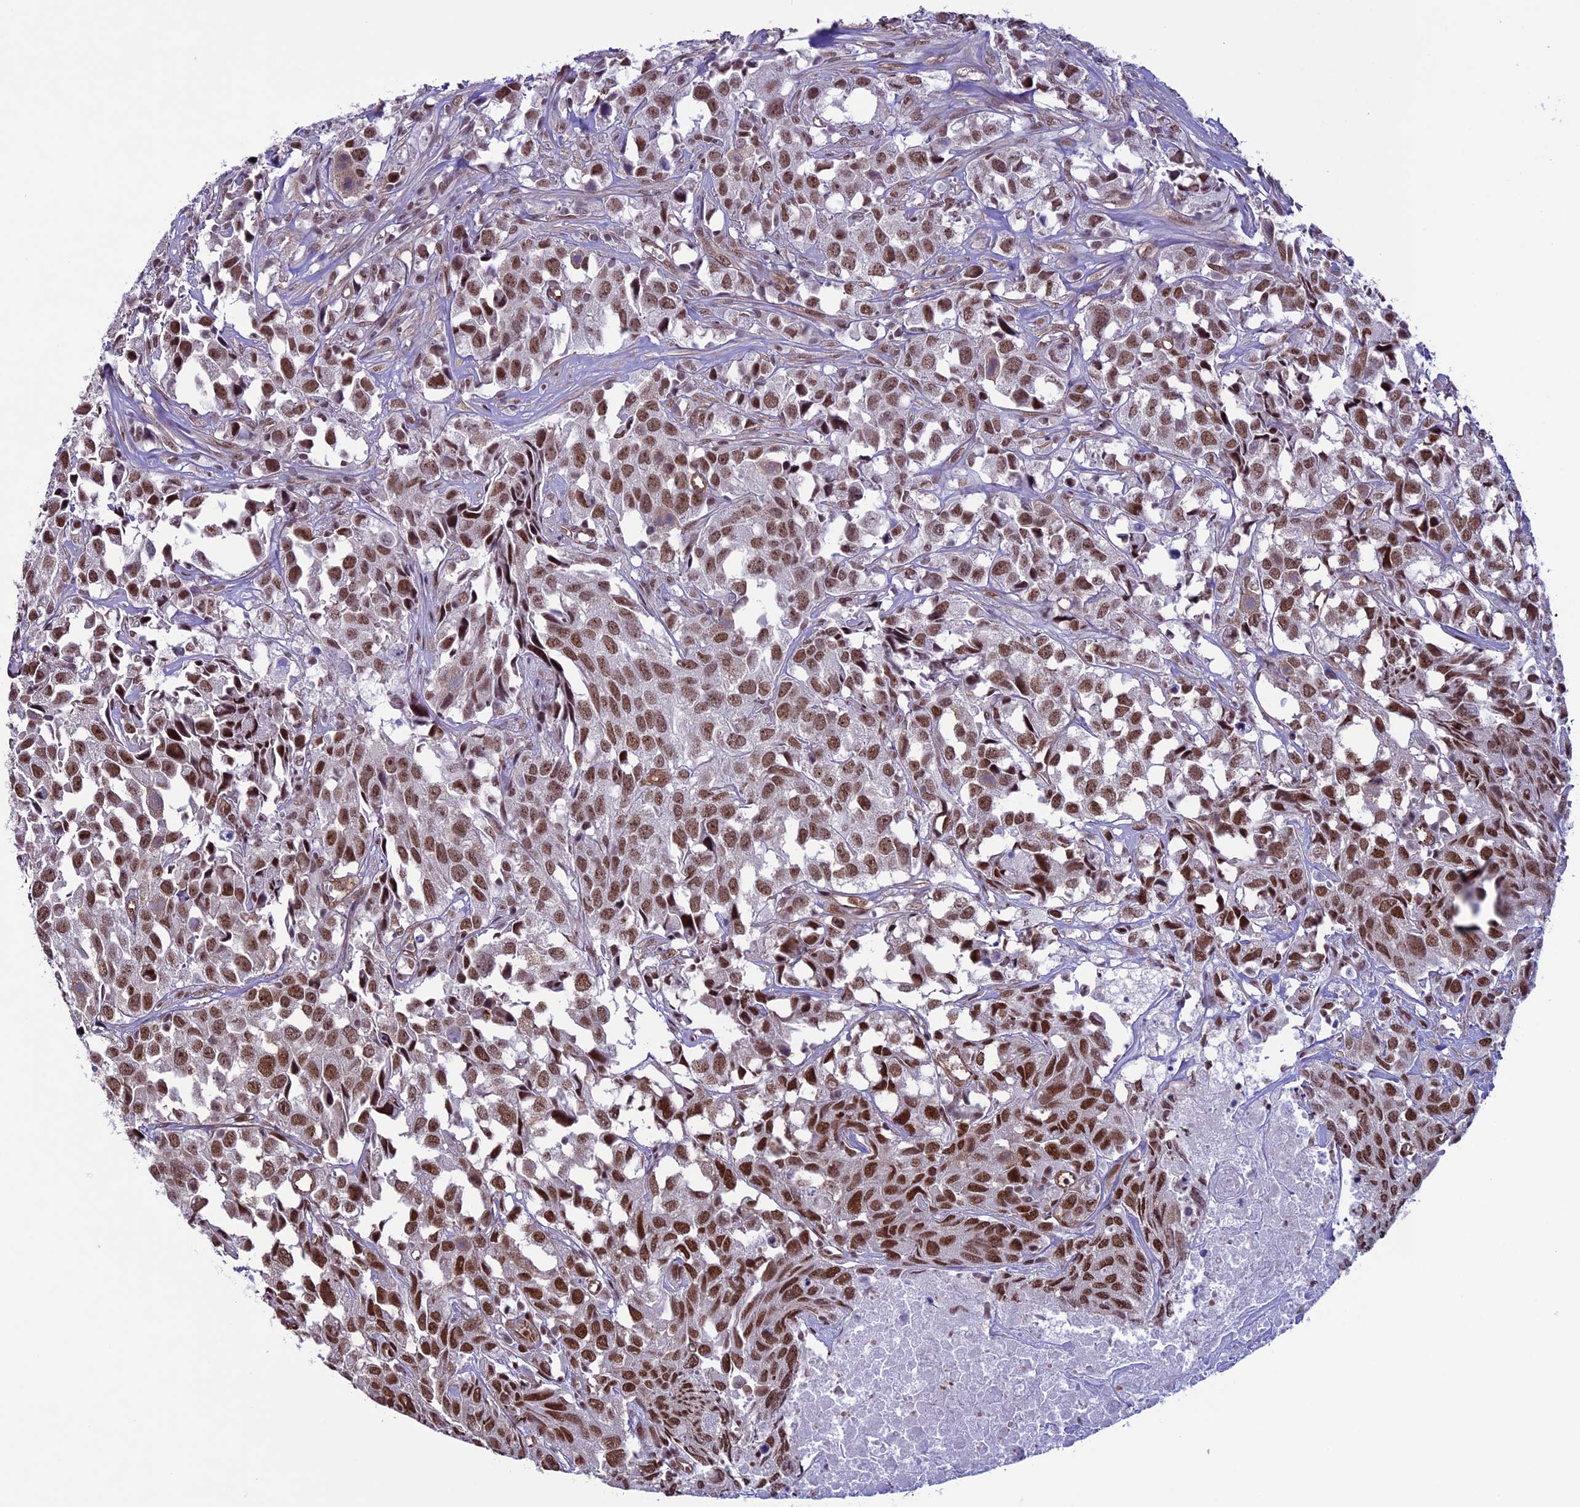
{"staining": {"intensity": "moderate", "quantity": ">75%", "location": "nuclear"}, "tissue": "urothelial cancer", "cell_type": "Tumor cells", "image_type": "cancer", "snomed": [{"axis": "morphology", "description": "Urothelial carcinoma, High grade"}, {"axis": "topography", "description": "Urinary bladder"}], "caption": "A medium amount of moderate nuclear positivity is identified in about >75% of tumor cells in urothelial cancer tissue.", "gene": "MPHOSPH8", "patient": {"sex": "female", "age": 75}}